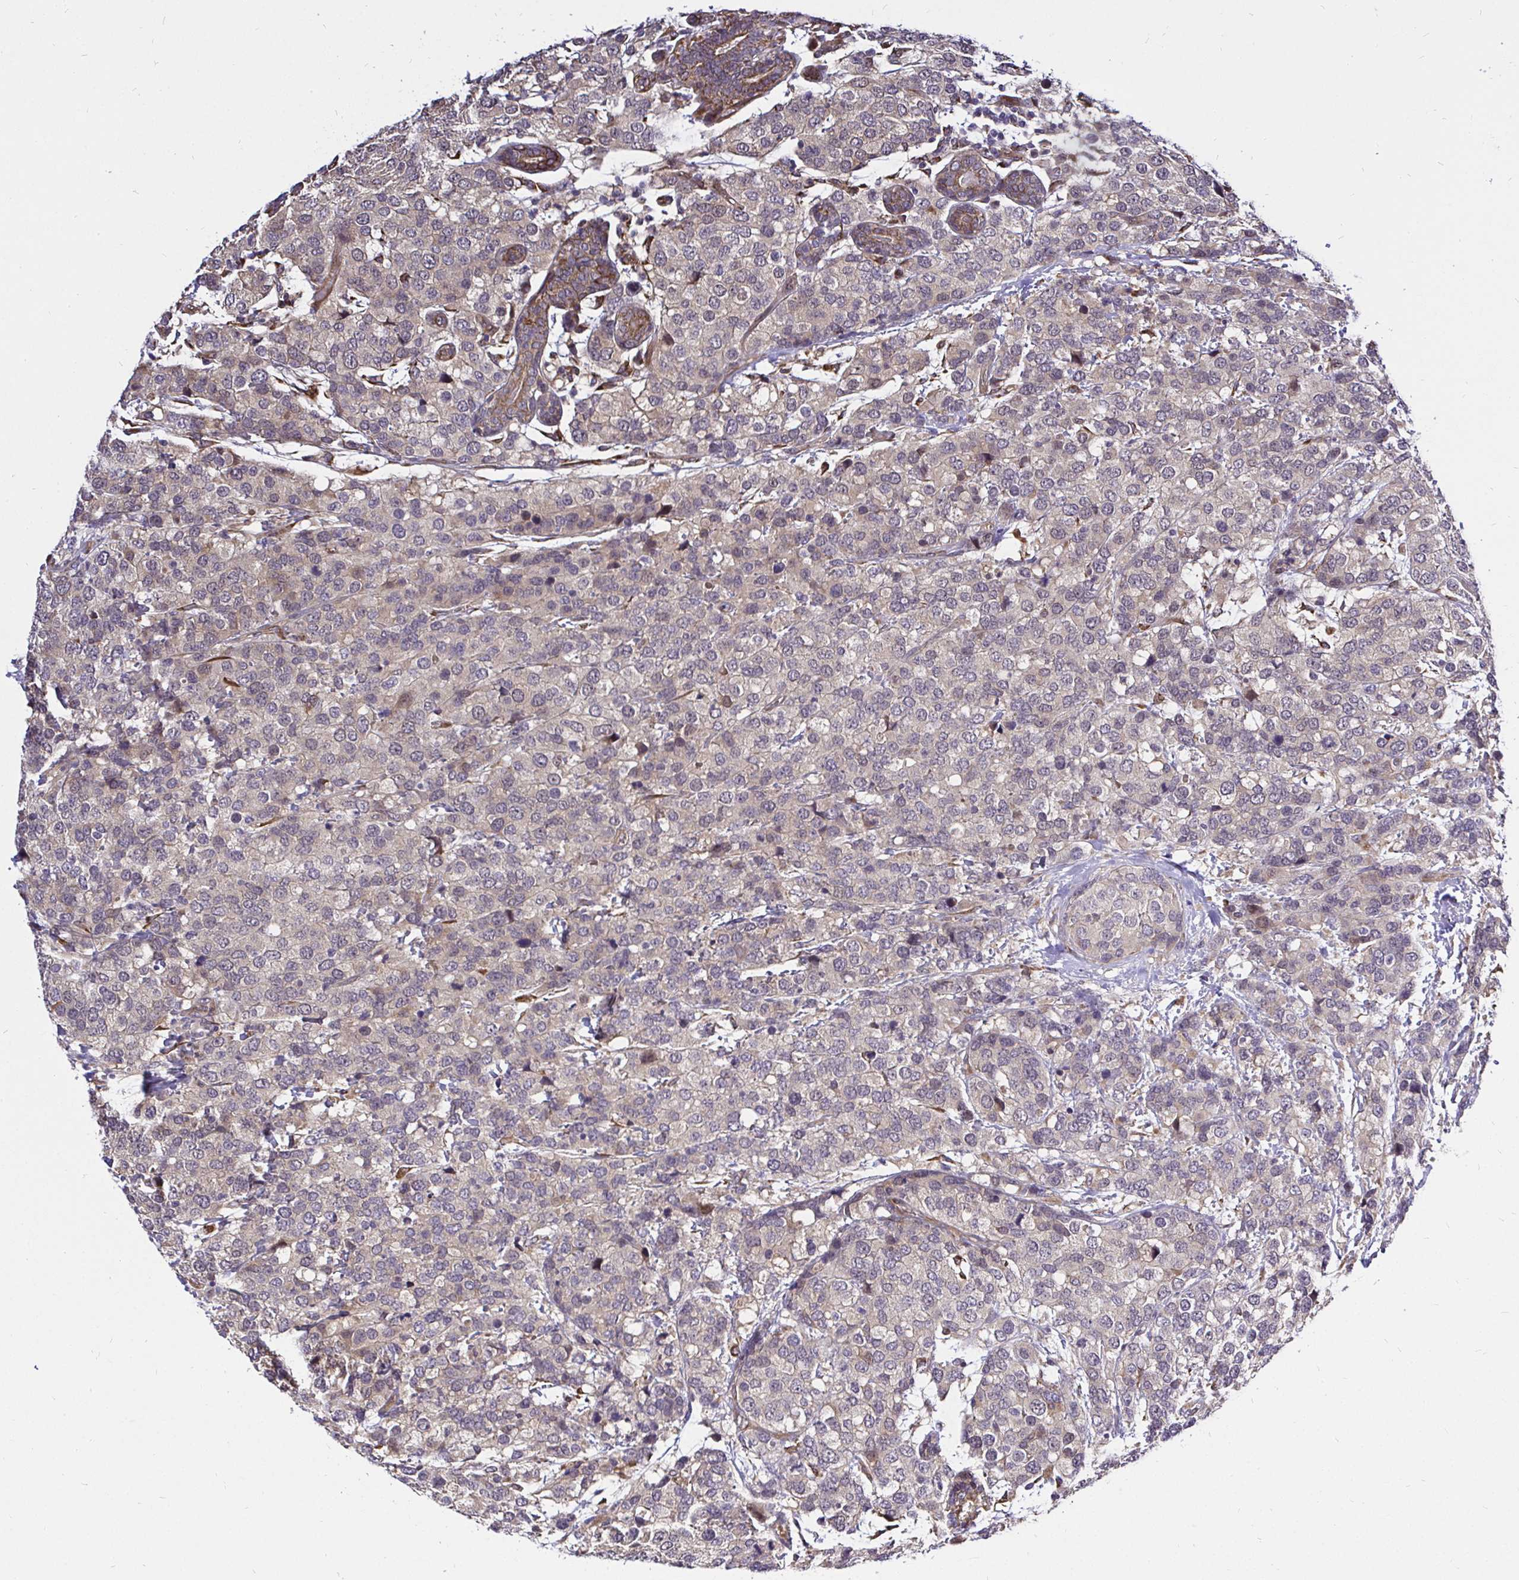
{"staining": {"intensity": "weak", "quantity": "25%-75%", "location": "cytoplasmic/membranous"}, "tissue": "breast cancer", "cell_type": "Tumor cells", "image_type": "cancer", "snomed": [{"axis": "morphology", "description": "Lobular carcinoma"}, {"axis": "topography", "description": "Breast"}], "caption": "This is a photomicrograph of IHC staining of breast cancer, which shows weak staining in the cytoplasmic/membranous of tumor cells.", "gene": "CCDC122", "patient": {"sex": "female", "age": 59}}